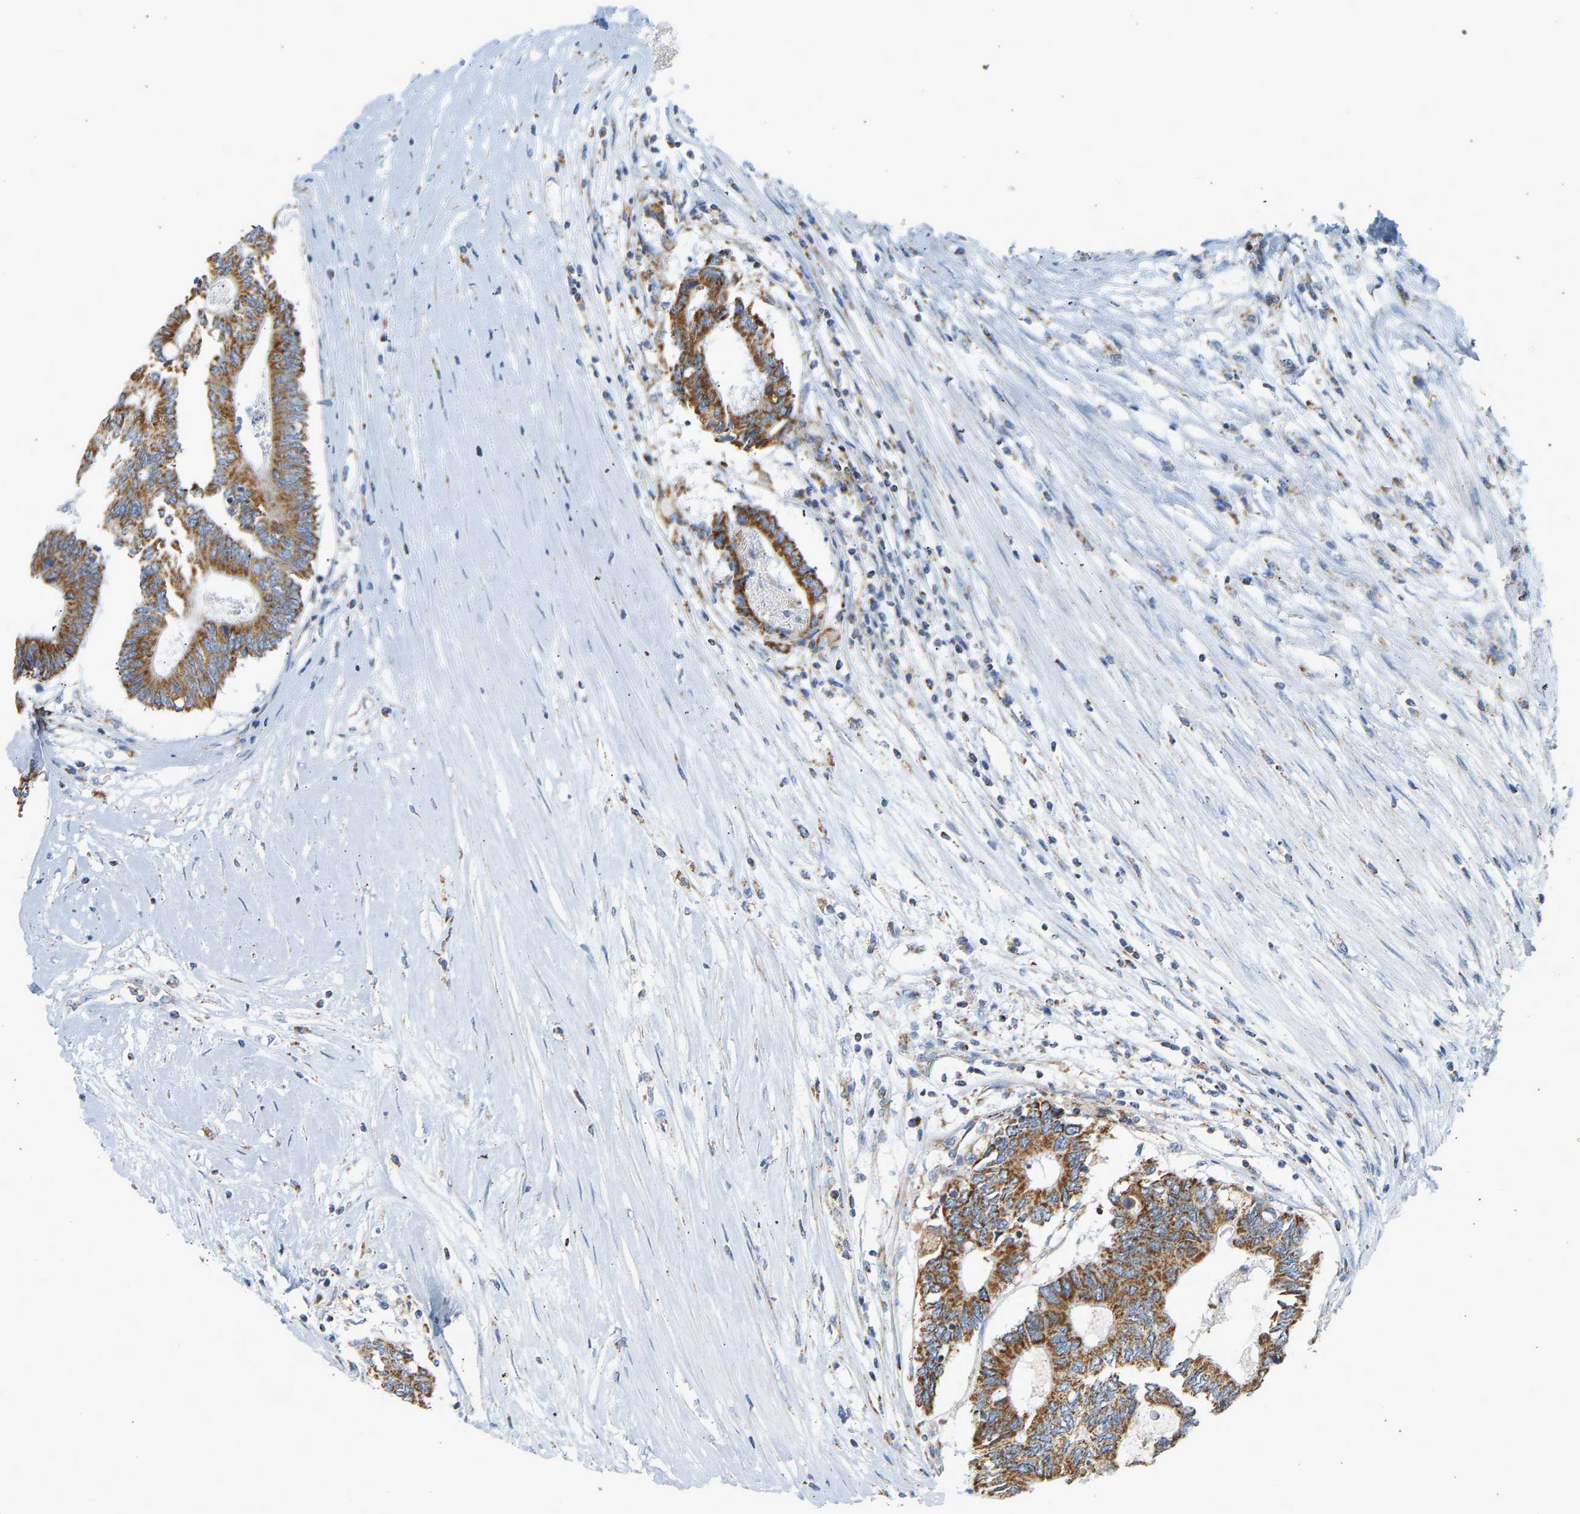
{"staining": {"intensity": "moderate", "quantity": ">75%", "location": "cytoplasmic/membranous"}, "tissue": "colorectal cancer", "cell_type": "Tumor cells", "image_type": "cancer", "snomed": [{"axis": "morphology", "description": "Adenocarcinoma, NOS"}, {"axis": "topography", "description": "Rectum"}], "caption": "Human adenocarcinoma (colorectal) stained with a protein marker reveals moderate staining in tumor cells.", "gene": "GRPEL2", "patient": {"sex": "male", "age": 63}}